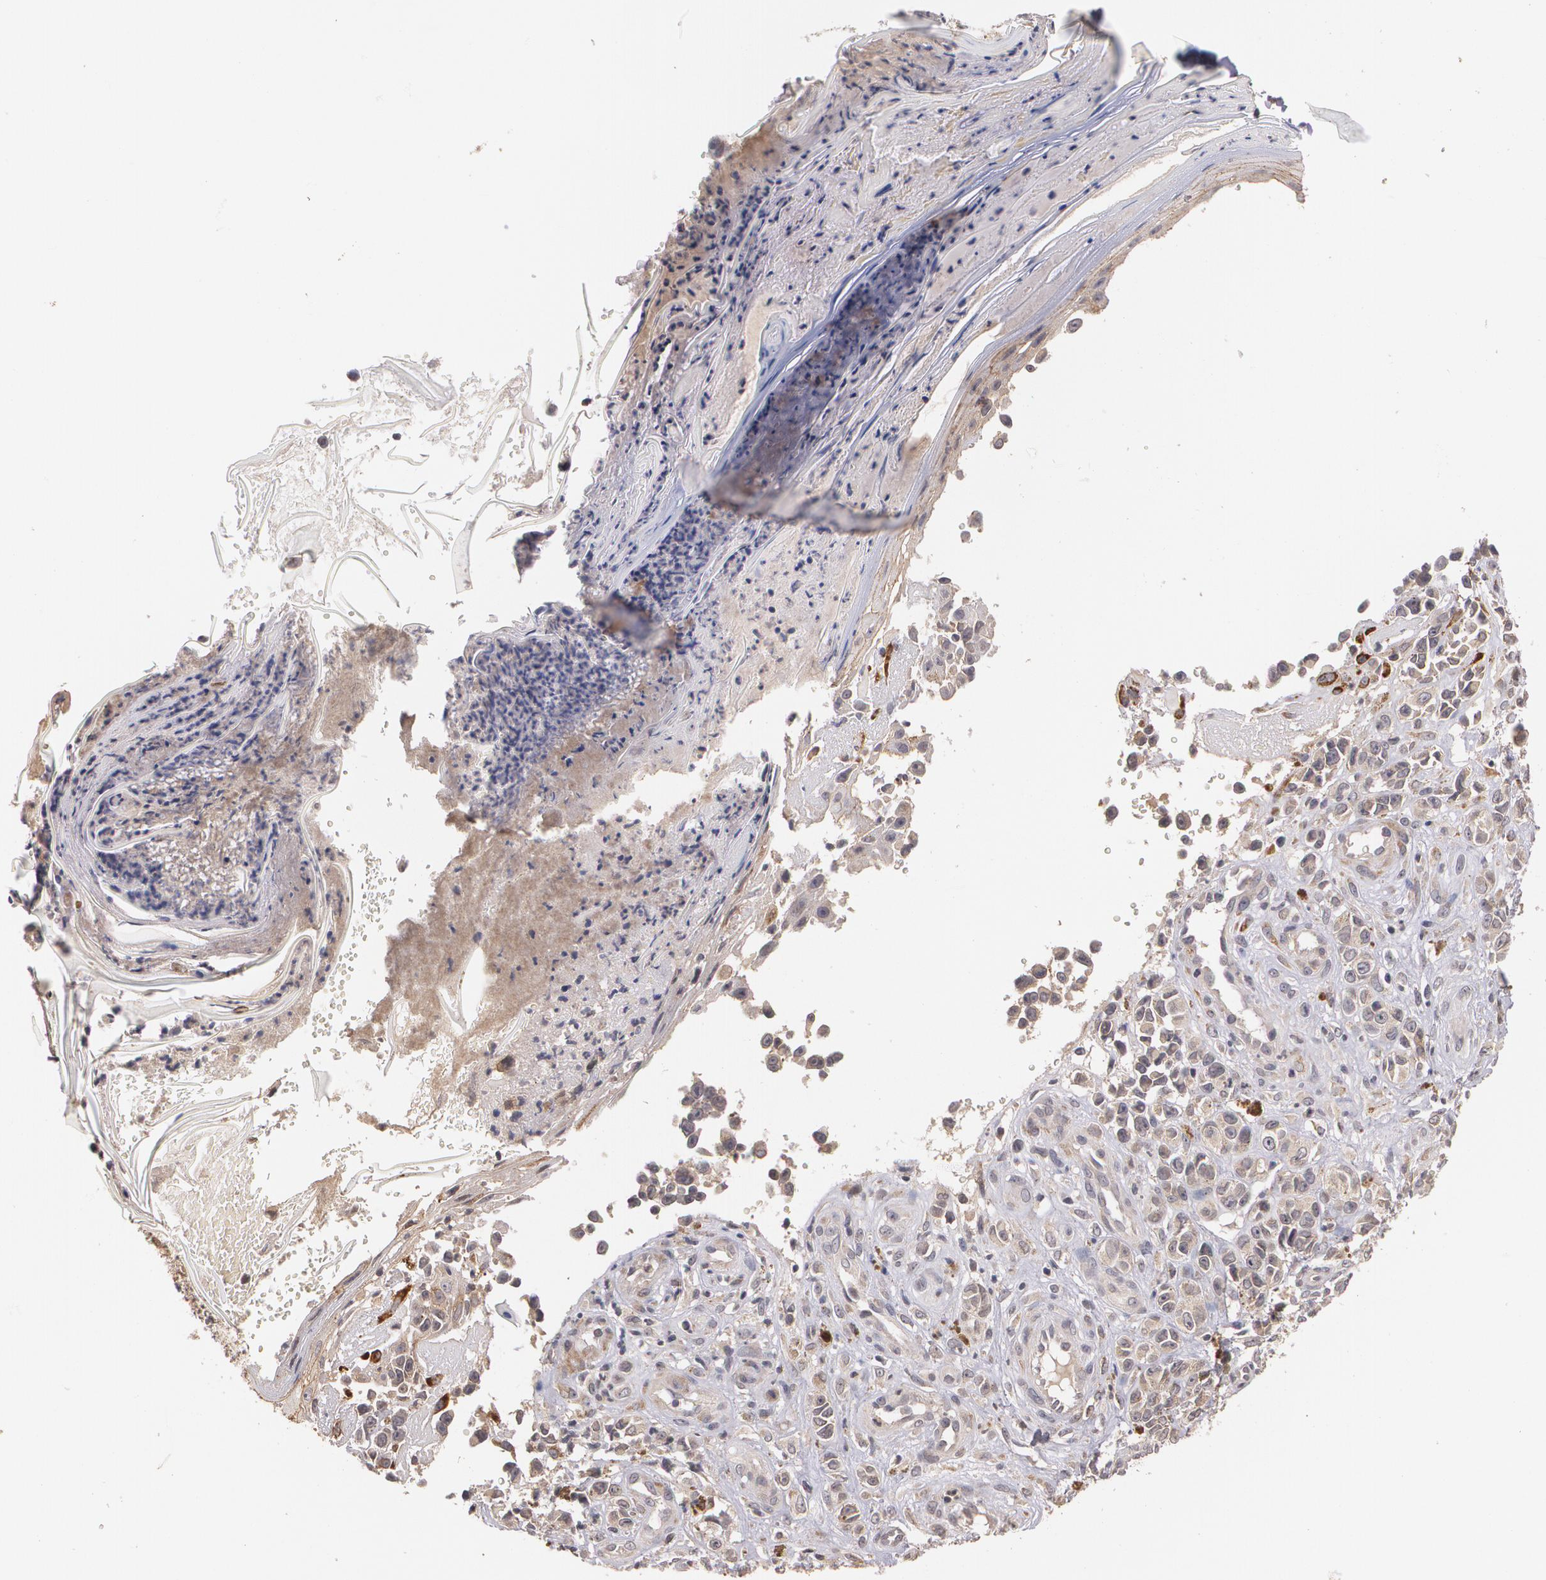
{"staining": {"intensity": "weak", "quantity": "25%-75%", "location": "cytoplasmic/membranous"}, "tissue": "melanoma", "cell_type": "Tumor cells", "image_type": "cancer", "snomed": [{"axis": "morphology", "description": "Malignant melanoma, NOS"}, {"axis": "topography", "description": "Skin"}], "caption": "Melanoma tissue demonstrates weak cytoplasmic/membranous positivity in approximately 25%-75% of tumor cells, visualized by immunohistochemistry.", "gene": "IFNGR2", "patient": {"sex": "female", "age": 82}}